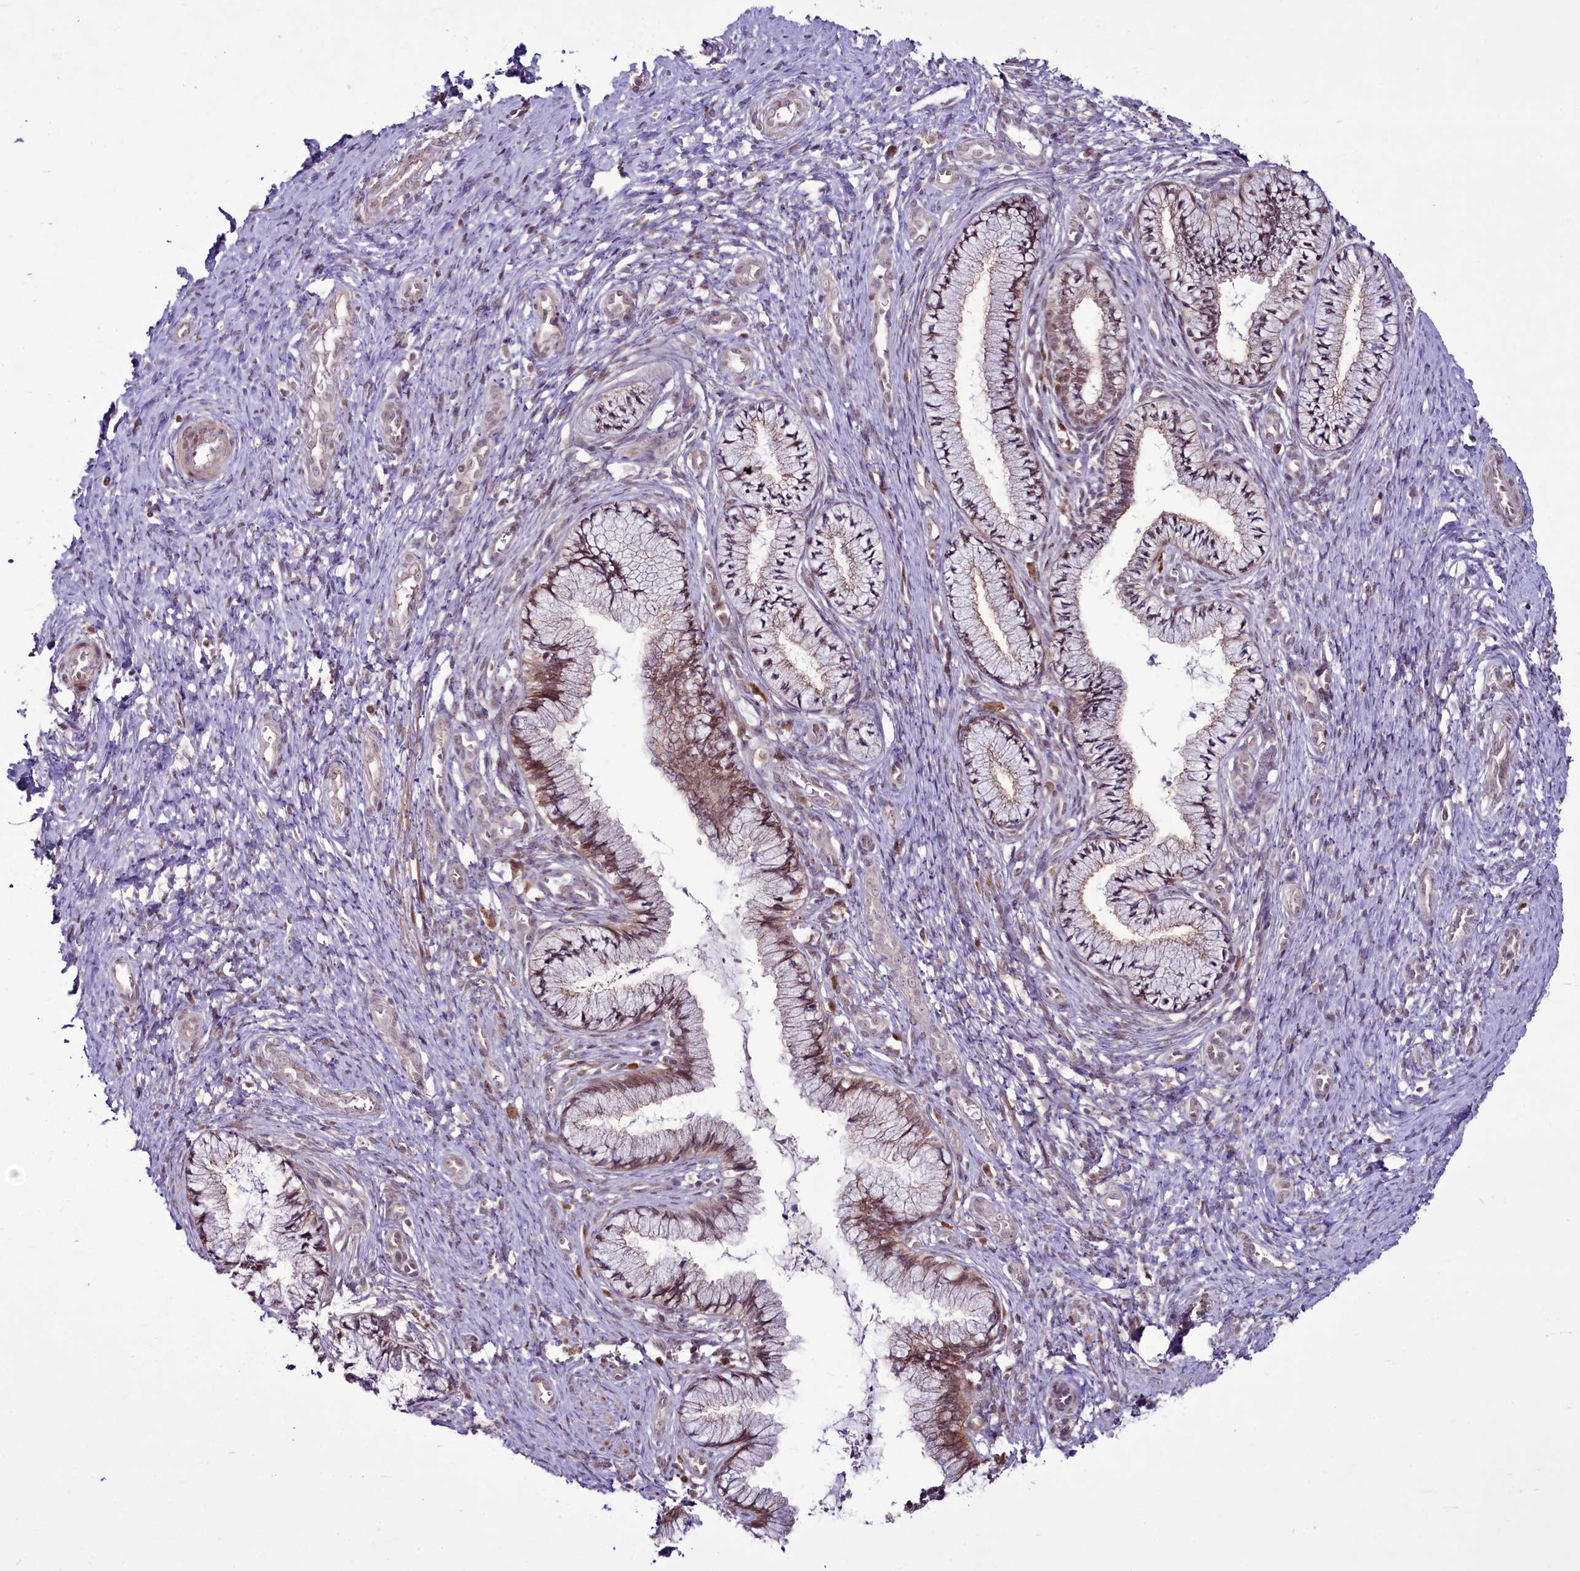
{"staining": {"intensity": "moderate", "quantity": "25%-75%", "location": "cytoplasmic/membranous,nuclear"}, "tissue": "cervix", "cell_type": "Glandular cells", "image_type": "normal", "snomed": [{"axis": "morphology", "description": "Normal tissue, NOS"}, {"axis": "topography", "description": "Cervix"}], "caption": "About 25%-75% of glandular cells in normal human cervix exhibit moderate cytoplasmic/membranous,nuclear protein staining as visualized by brown immunohistochemical staining.", "gene": "RSBN1", "patient": {"sex": "female", "age": 36}}